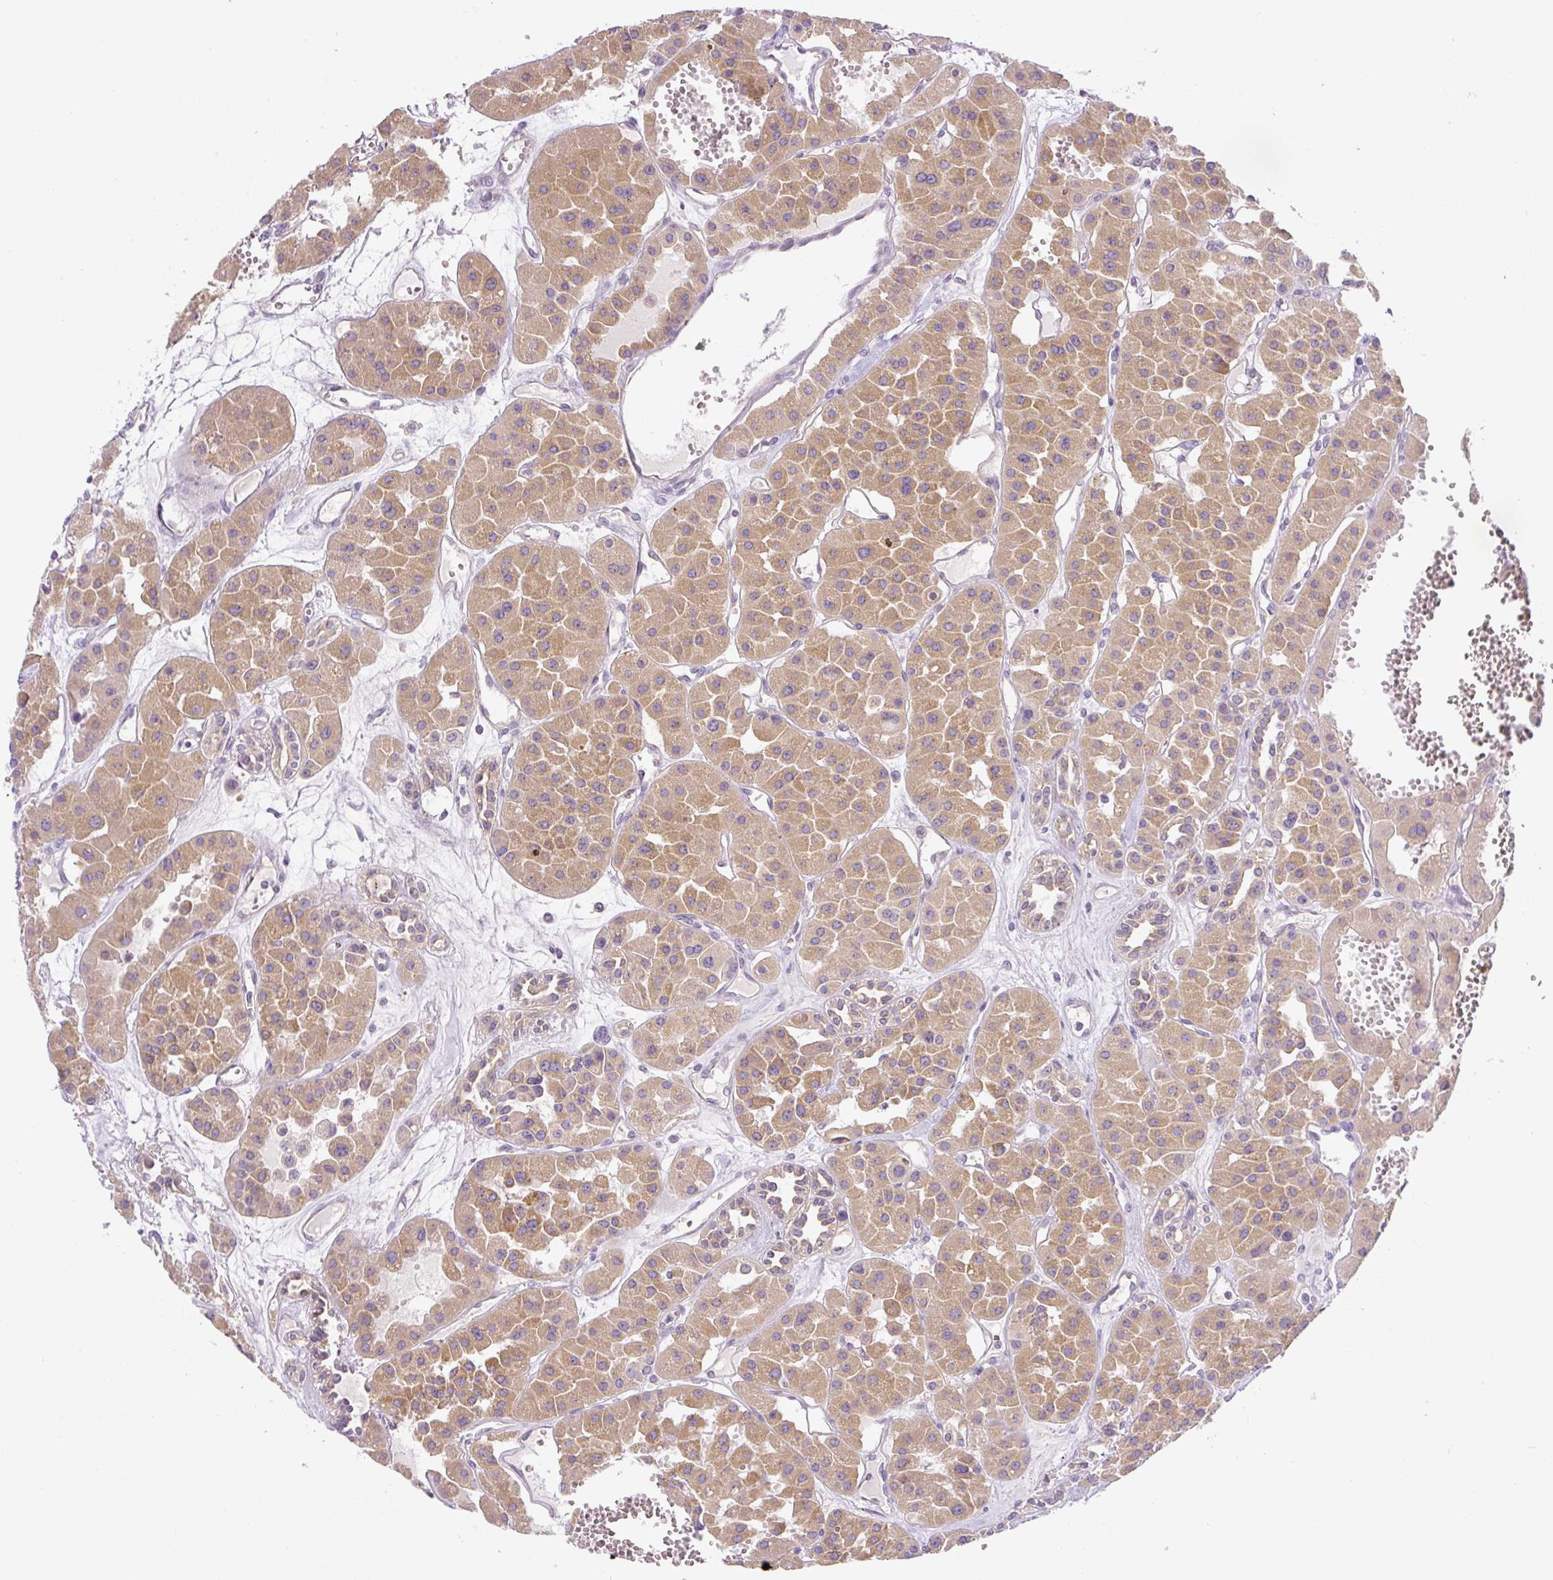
{"staining": {"intensity": "moderate", "quantity": ">75%", "location": "cytoplasmic/membranous"}, "tissue": "renal cancer", "cell_type": "Tumor cells", "image_type": "cancer", "snomed": [{"axis": "morphology", "description": "Carcinoma, NOS"}, {"axis": "topography", "description": "Kidney"}], "caption": "IHC staining of renal cancer (carcinoma), which demonstrates medium levels of moderate cytoplasmic/membranous expression in approximately >75% of tumor cells indicating moderate cytoplasmic/membranous protein positivity. The staining was performed using DAB (brown) for protein detection and nuclei were counterstained in hematoxylin (blue).", "gene": "ADAMTS19", "patient": {"sex": "female", "age": 75}}